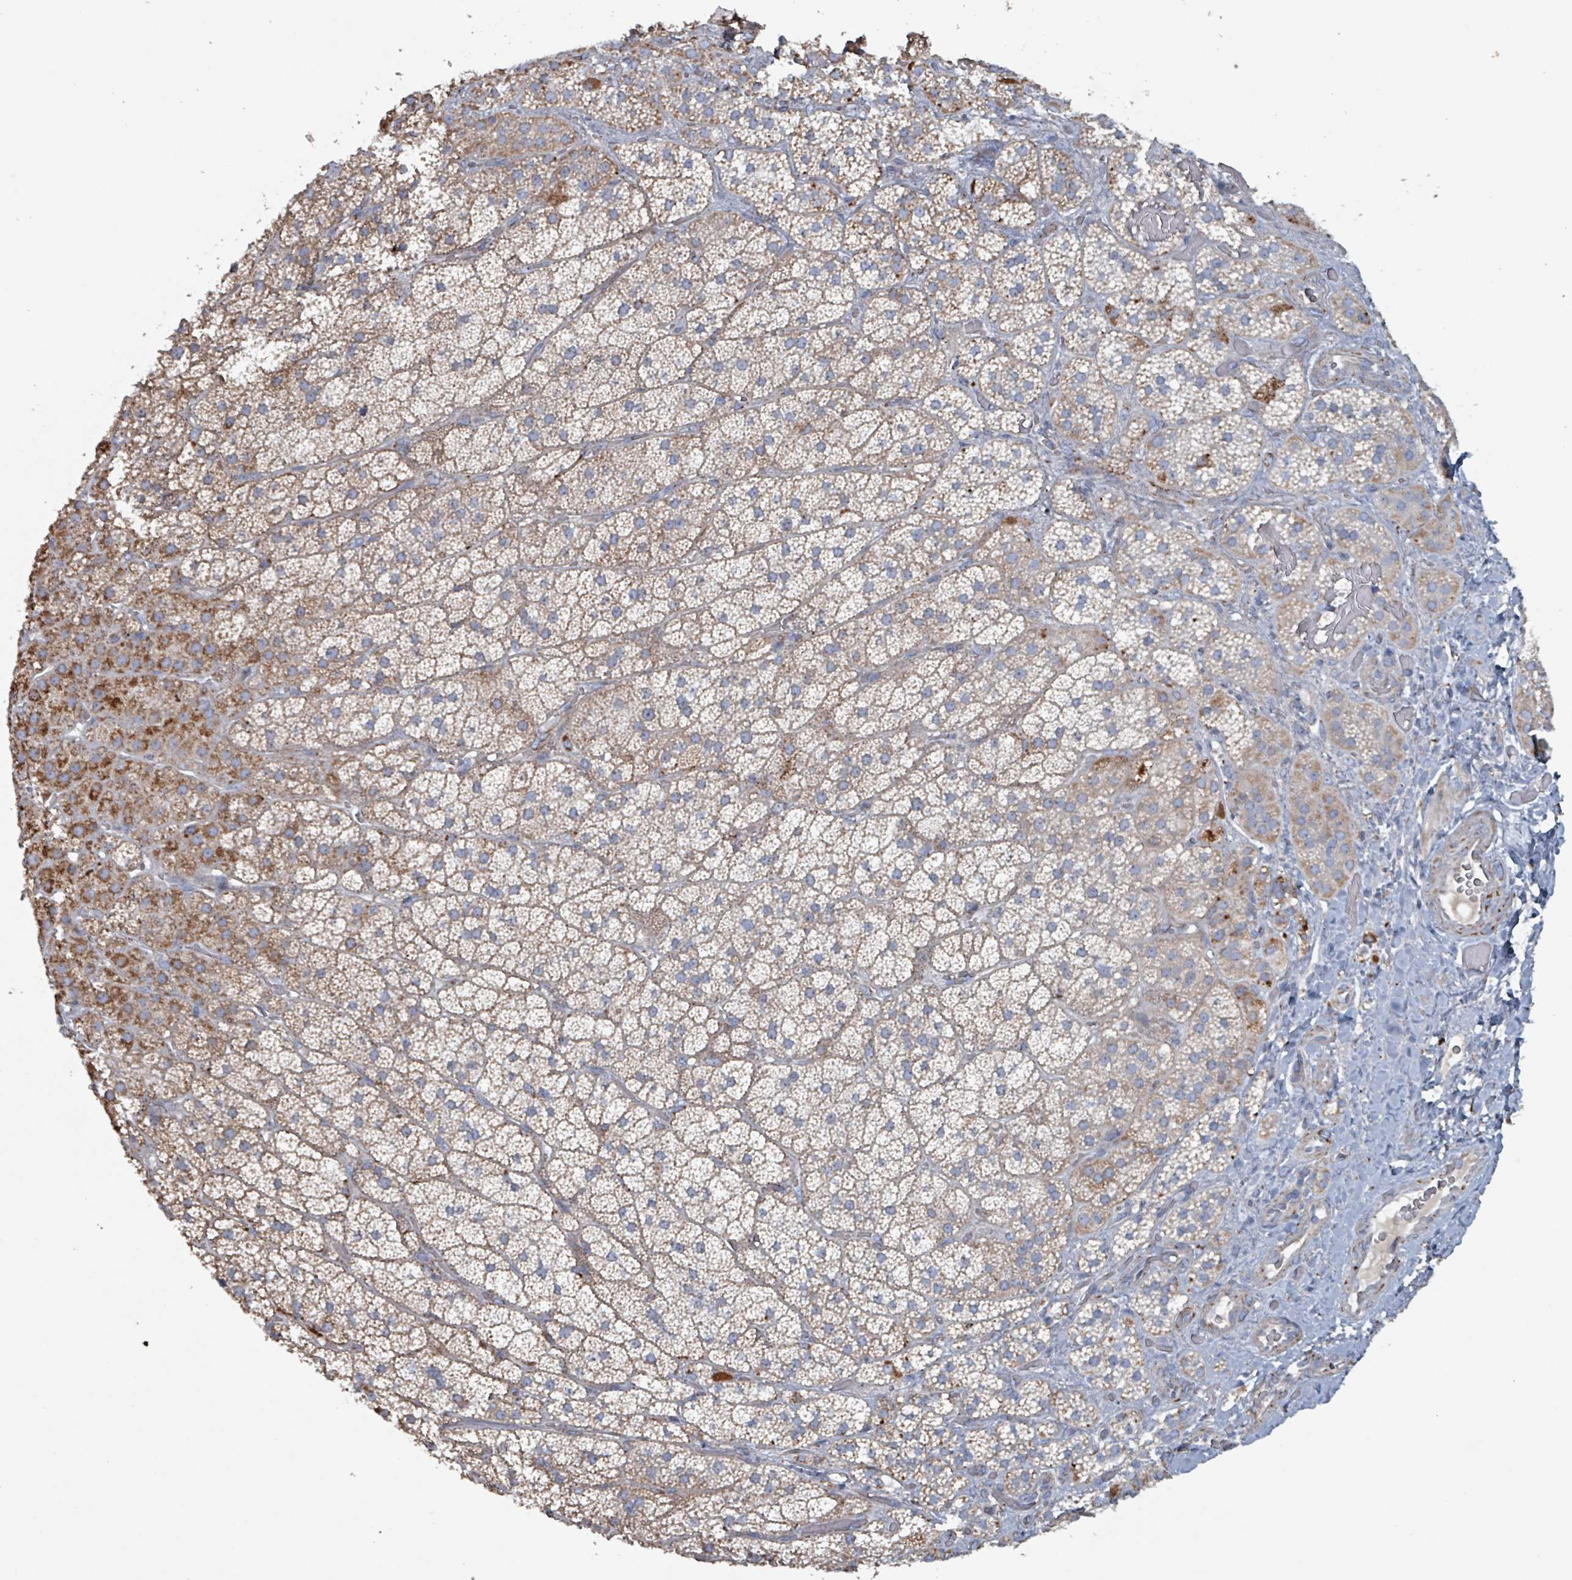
{"staining": {"intensity": "moderate", "quantity": "25%-75%", "location": "cytoplasmic/membranous"}, "tissue": "adrenal gland", "cell_type": "Glandular cells", "image_type": "normal", "snomed": [{"axis": "morphology", "description": "Normal tissue, NOS"}, {"axis": "topography", "description": "Adrenal gland"}], "caption": "Adrenal gland stained for a protein shows moderate cytoplasmic/membranous positivity in glandular cells.", "gene": "ABHD18", "patient": {"sex": "male", "age": 57}}